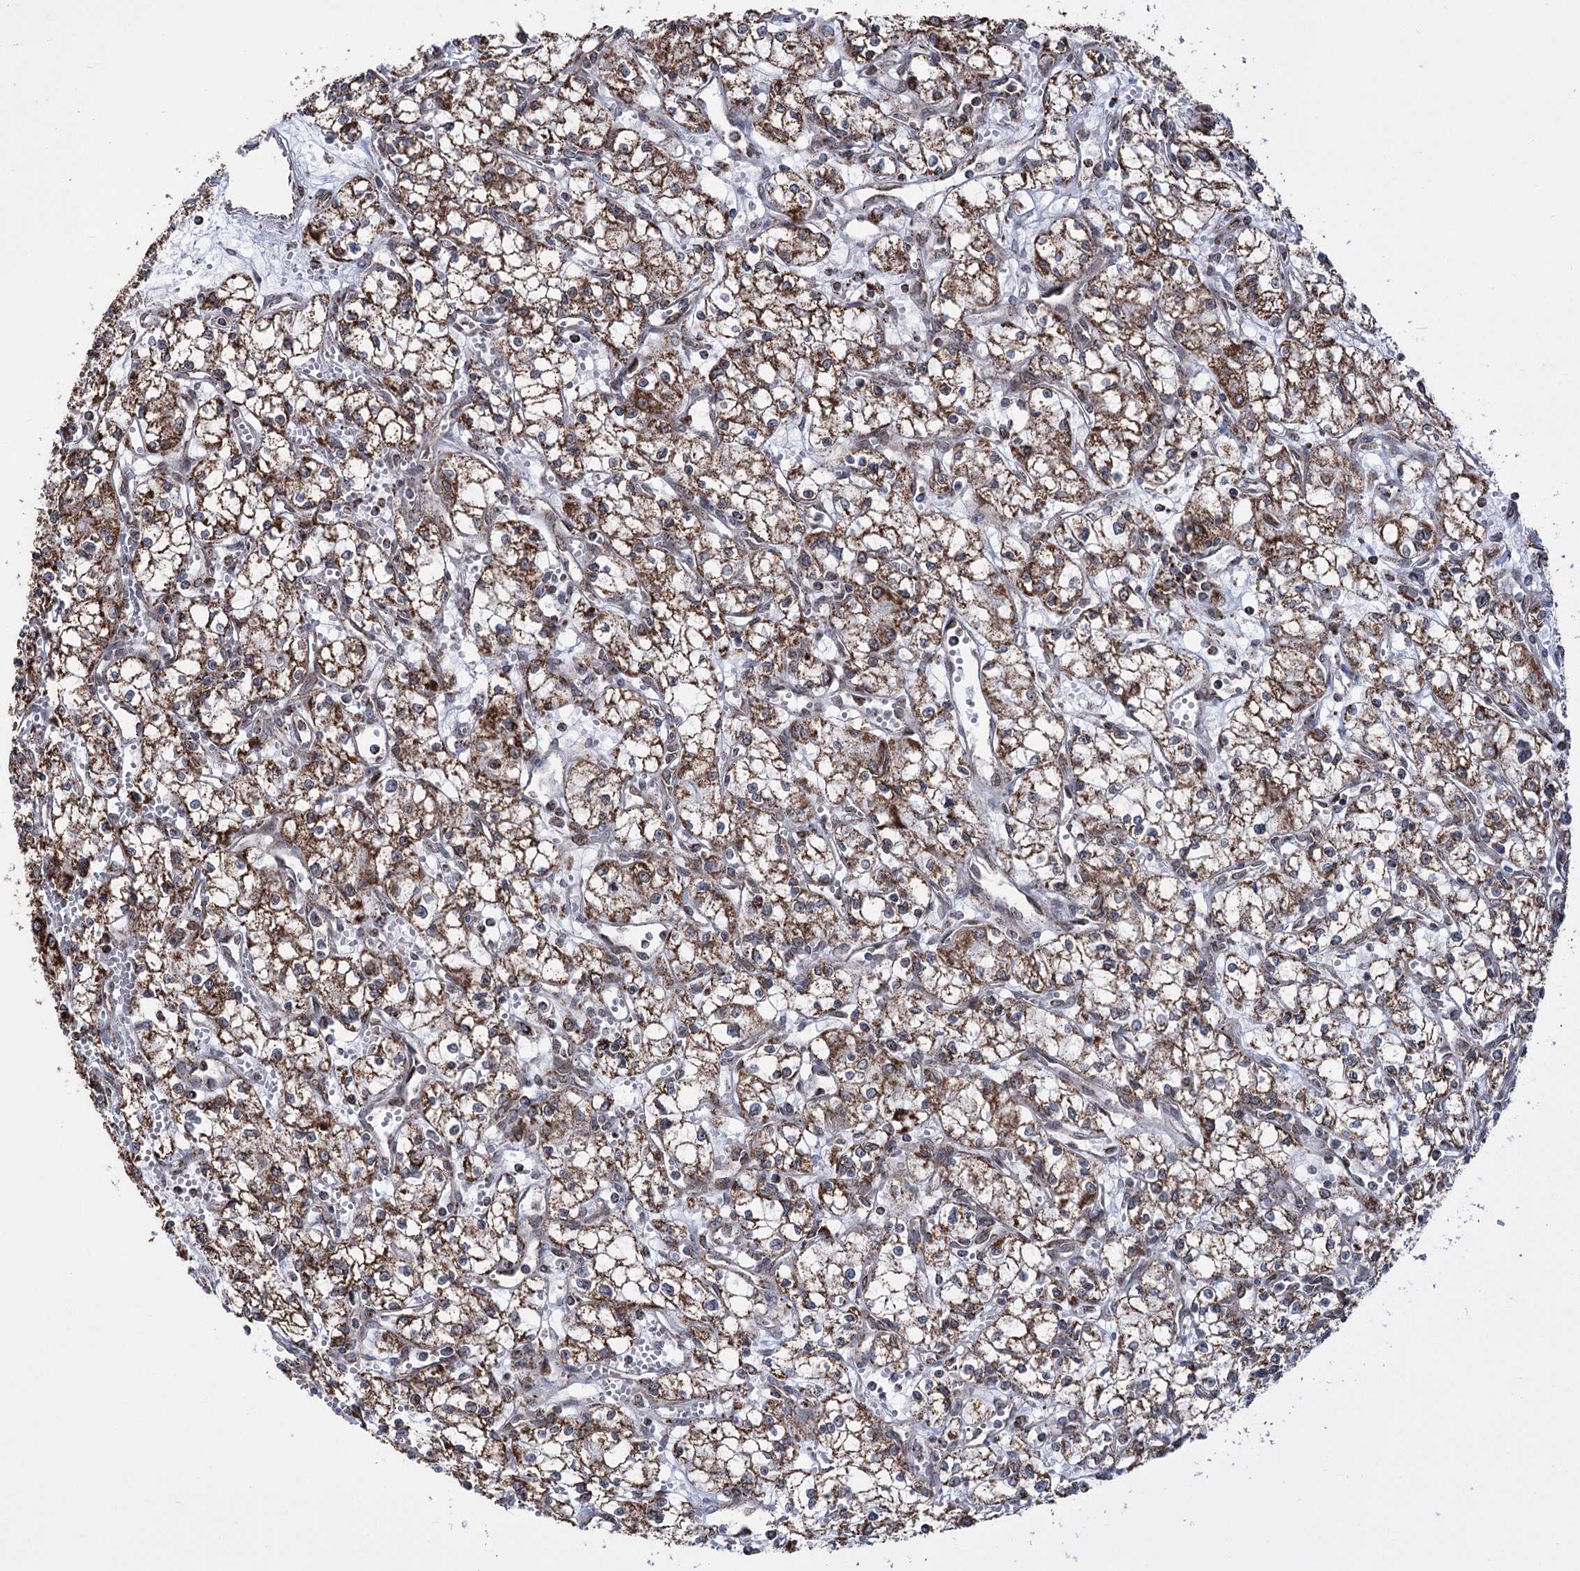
{"staining": {"intensity": "moderate", "quantity": ">75%", "location": "cytoplasmic/membranous"}, "tissue": "renal cancer", "cell_type": "Tumor cells", "image_type": "cancer", "snomed": [{"axis": "morphology", "description": "Adenocarcinoma, NOS"}, {"axis": "topography", "description": "Kidney"}], "caption": "Tumor cells reveal medium levels of moderate cytoplasmic/membranous expression in about >75% of cells in human renal cancer (adenocarcinoma).", "gene": "CREB3L4", "patient": {"sex": "male", "age": 59}}